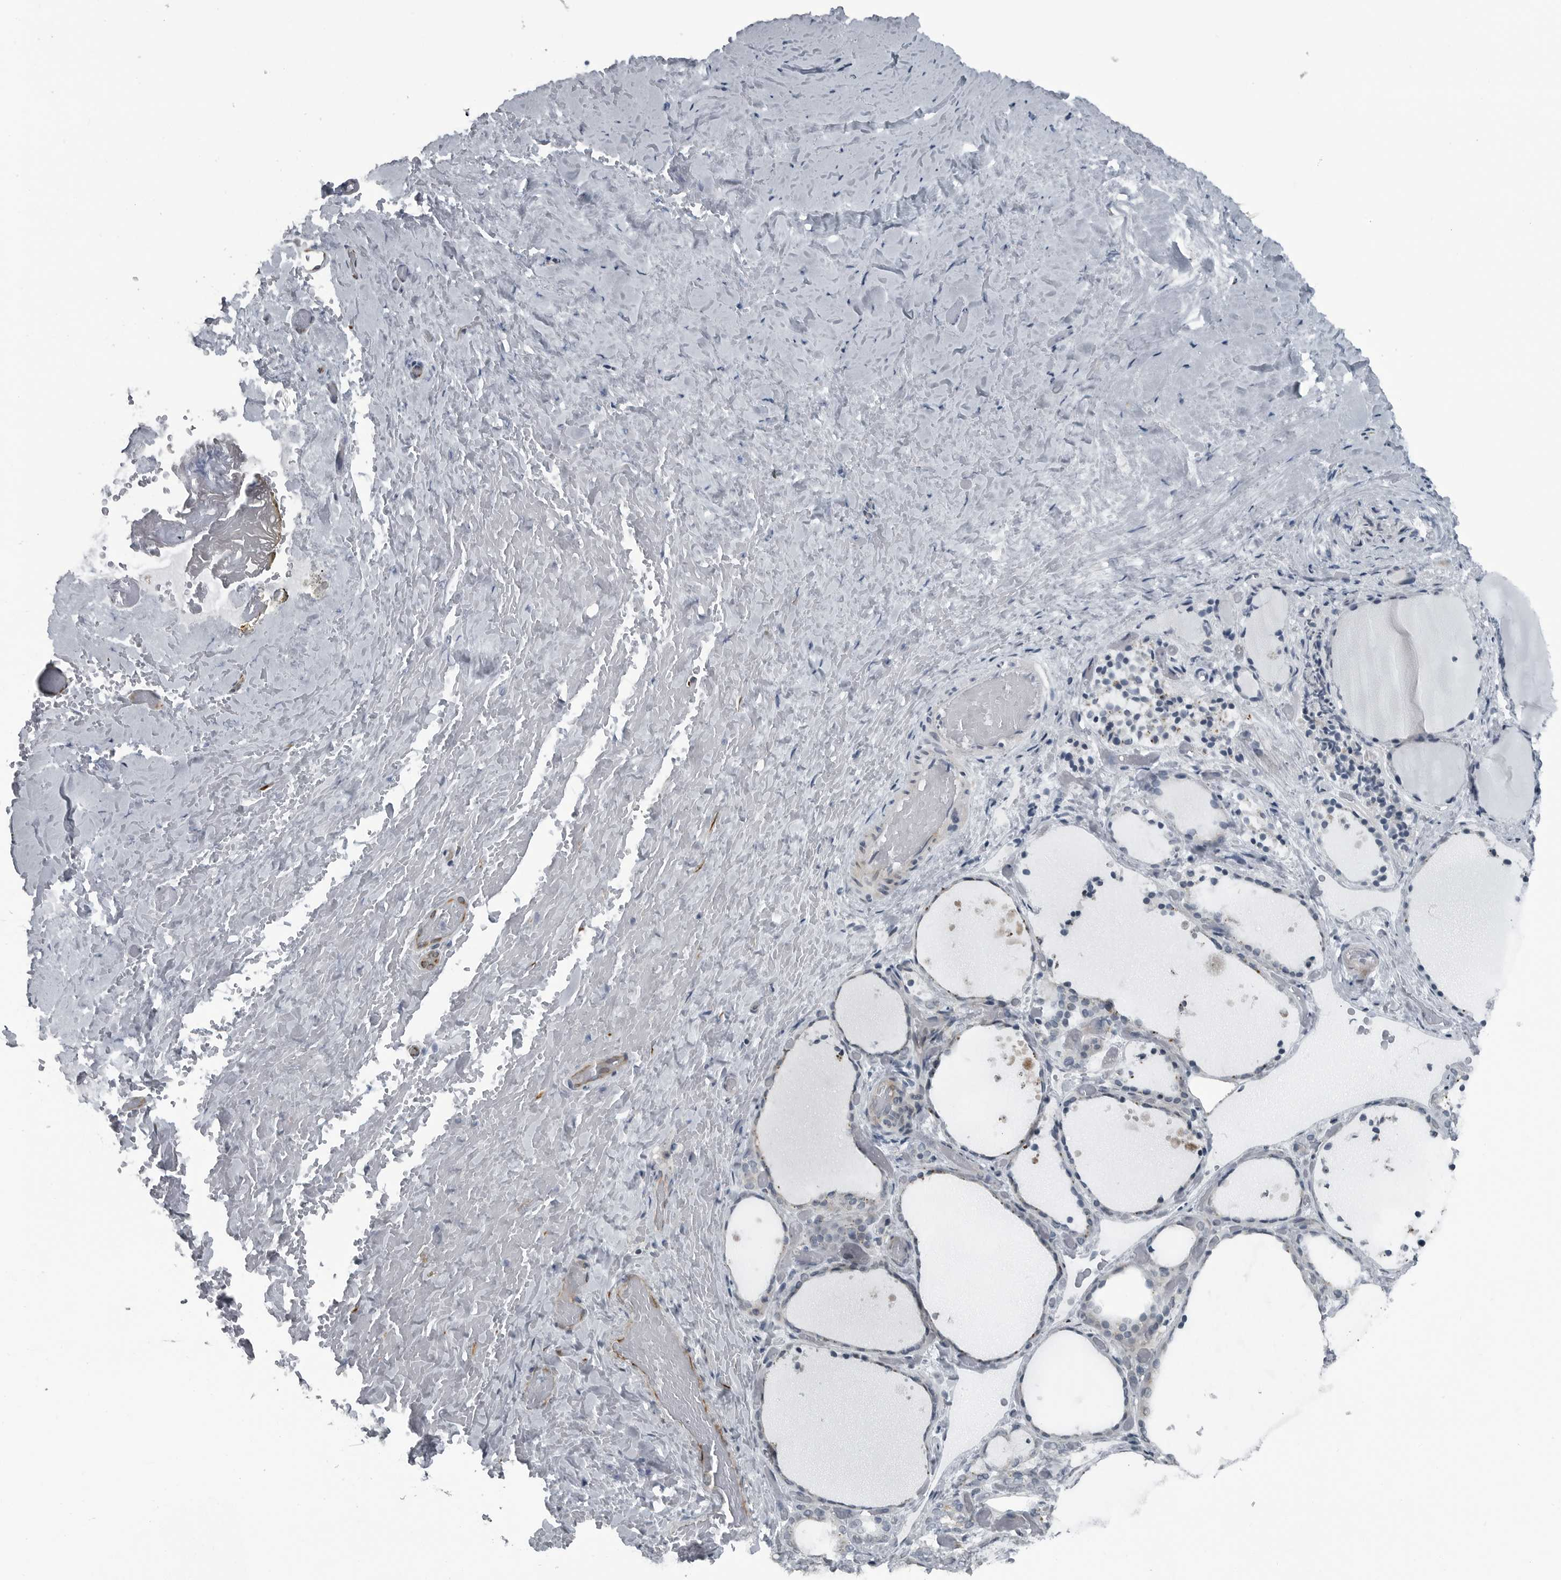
{"staining": {"intensity": "negative", "quantity": "none", "location": "none"}, "tissue": "thyroid gland", "cell_type": "Glandular cells", "image_type": "normal", "snomed": [{"axis": "morphology", "description": "Normal tissue, NOS"}, {"axis": "topography", "description": "Thyroid gland"}], "caption": "Immunohistochemical staining of benign thyroid gland exhibits no significant positivity in glandular cells.", "gene": "GAK", "patient": {"sex": "female", "age": 44}}